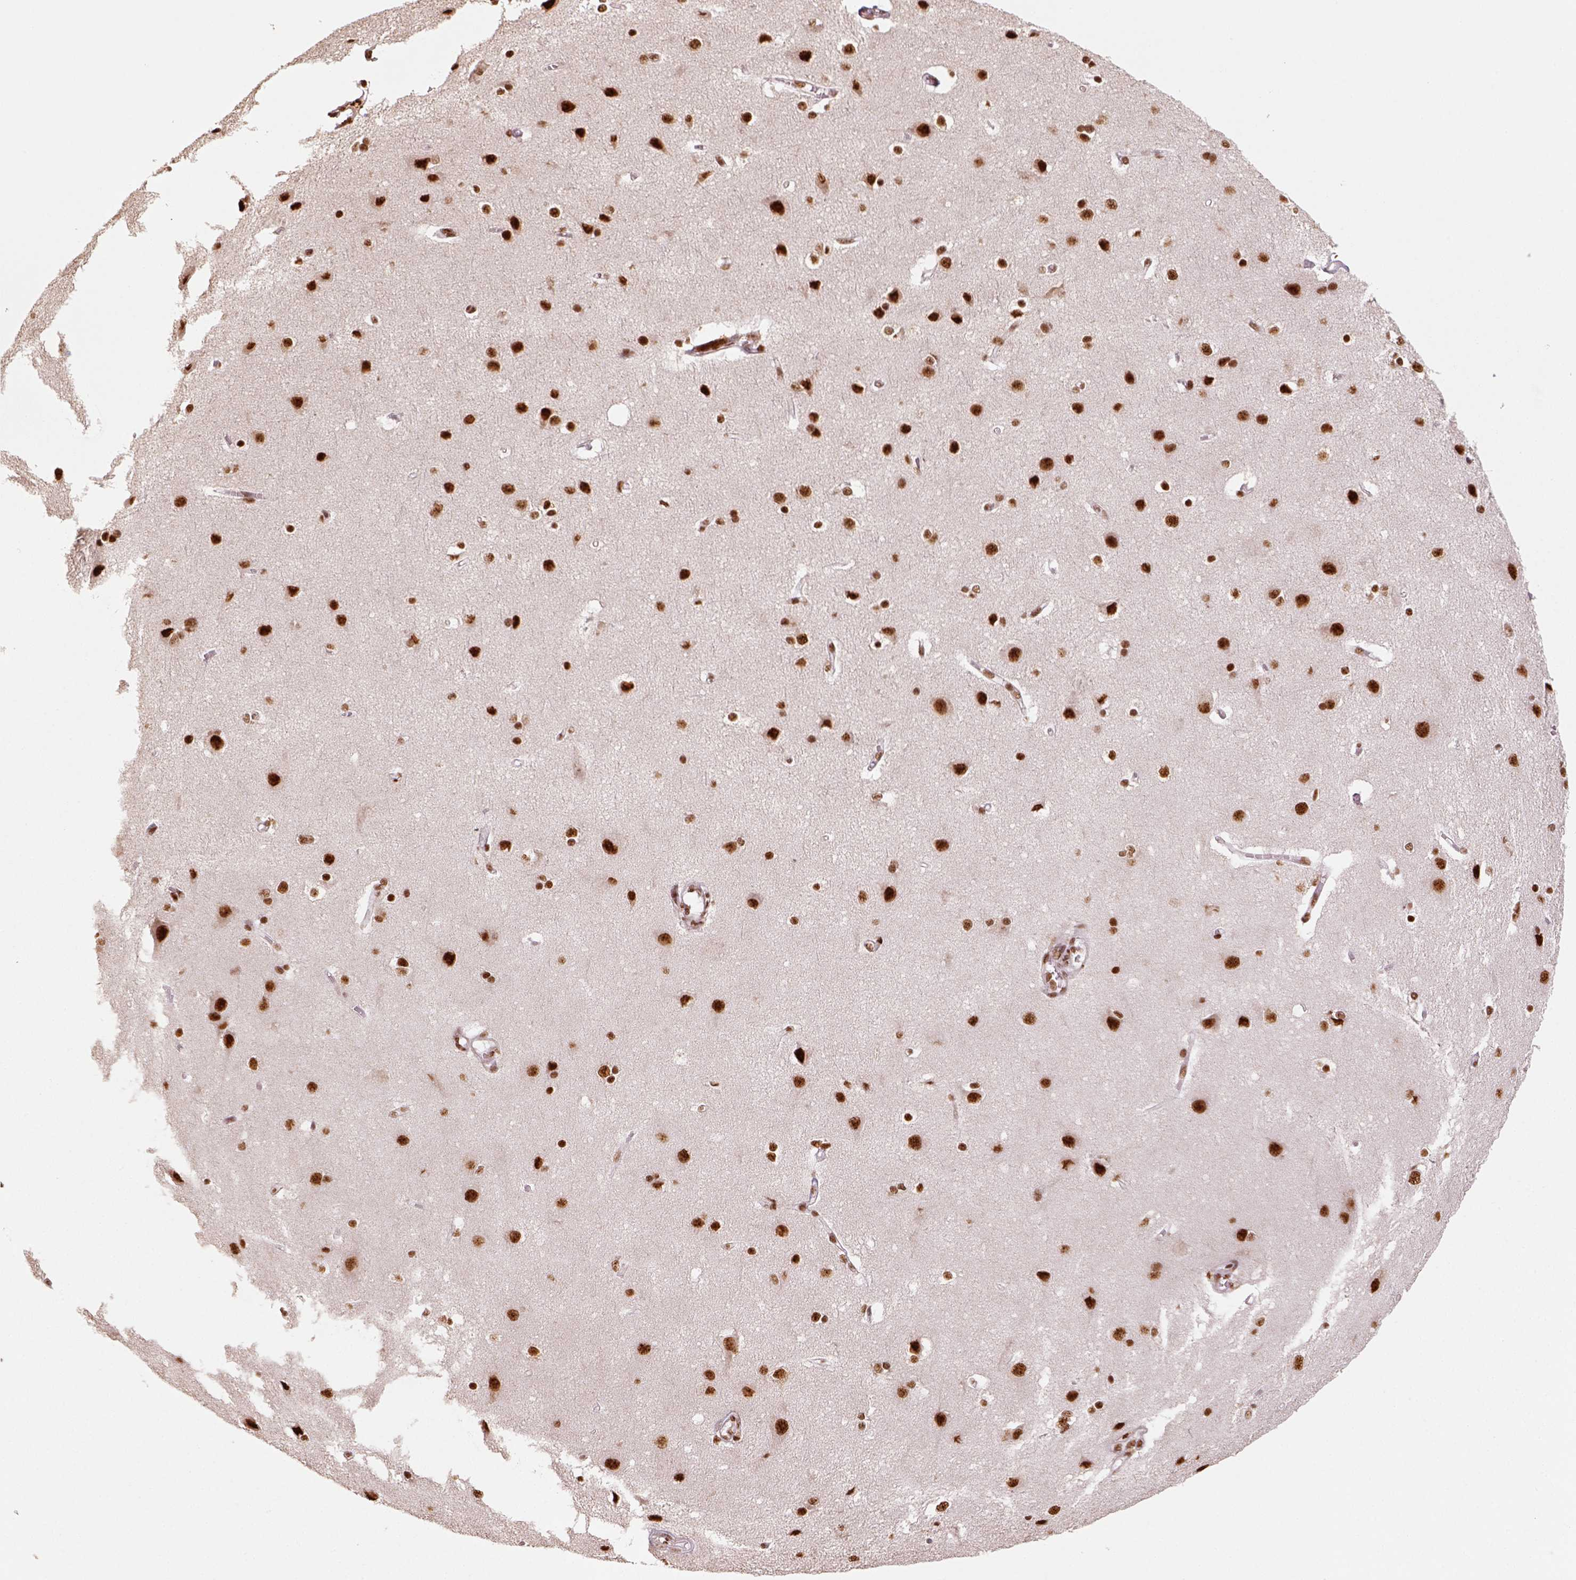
{"staining": {"intensity": "moderate", "quantity": ">75%", "location": "nuclear"}, "tissue": "cerebral cortex", "cell_type": "Endothelial cells", "image_type": "normal", "snomed": [{"axis": "morphology", "description": "Normal tissue, NOS"}, {"axis": "topography", "description": "Cerebral cortex"}], "caption": "Cerebral cortex stained for a protein shows moderate nuclear positivity in endothelial cells. (IHC, brightfield microscopy, high magnification).", "gene": "CCAR1", "patient": {"sex": "male", "age": 37}}